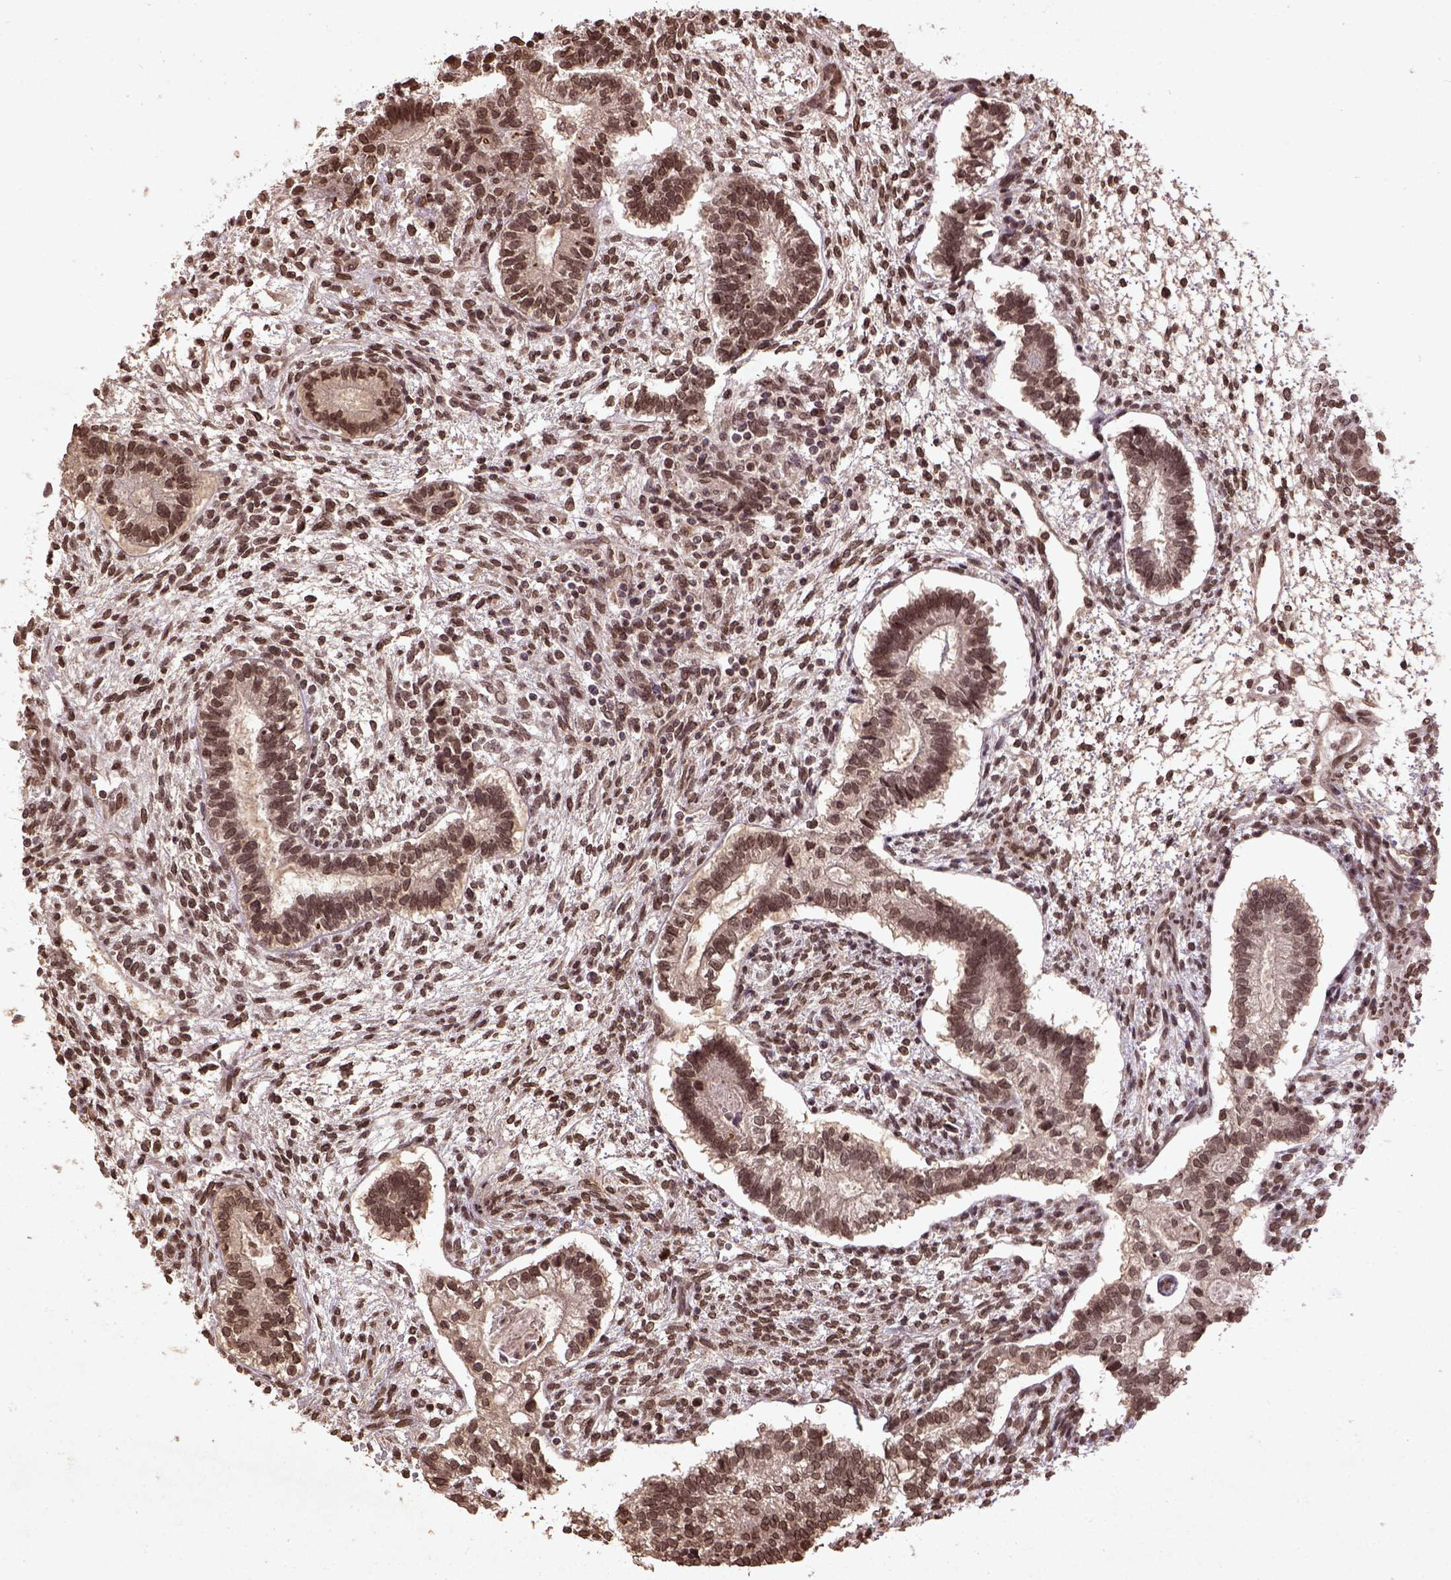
{"staining": {"intensity": "moderate", "quantity": ">75%", "location": "nuclear"}, "tissue": "testis cancer", "cell_type": "Tumor cells", "image_type": "cancer", "snomed": [{"axis": "morphology", "description": "Carcinoma, Embryonal, NOS"}, {"axis": "topography", "description": "Testis"}], "caption": "Protein analysis of embryonal carcinoma (testis) tissue exhibits moderate nuclear positivity in approximately >75% of tumor cells.", "gene": "BANF1", "patient": {"sex": "male", "age": 37}}